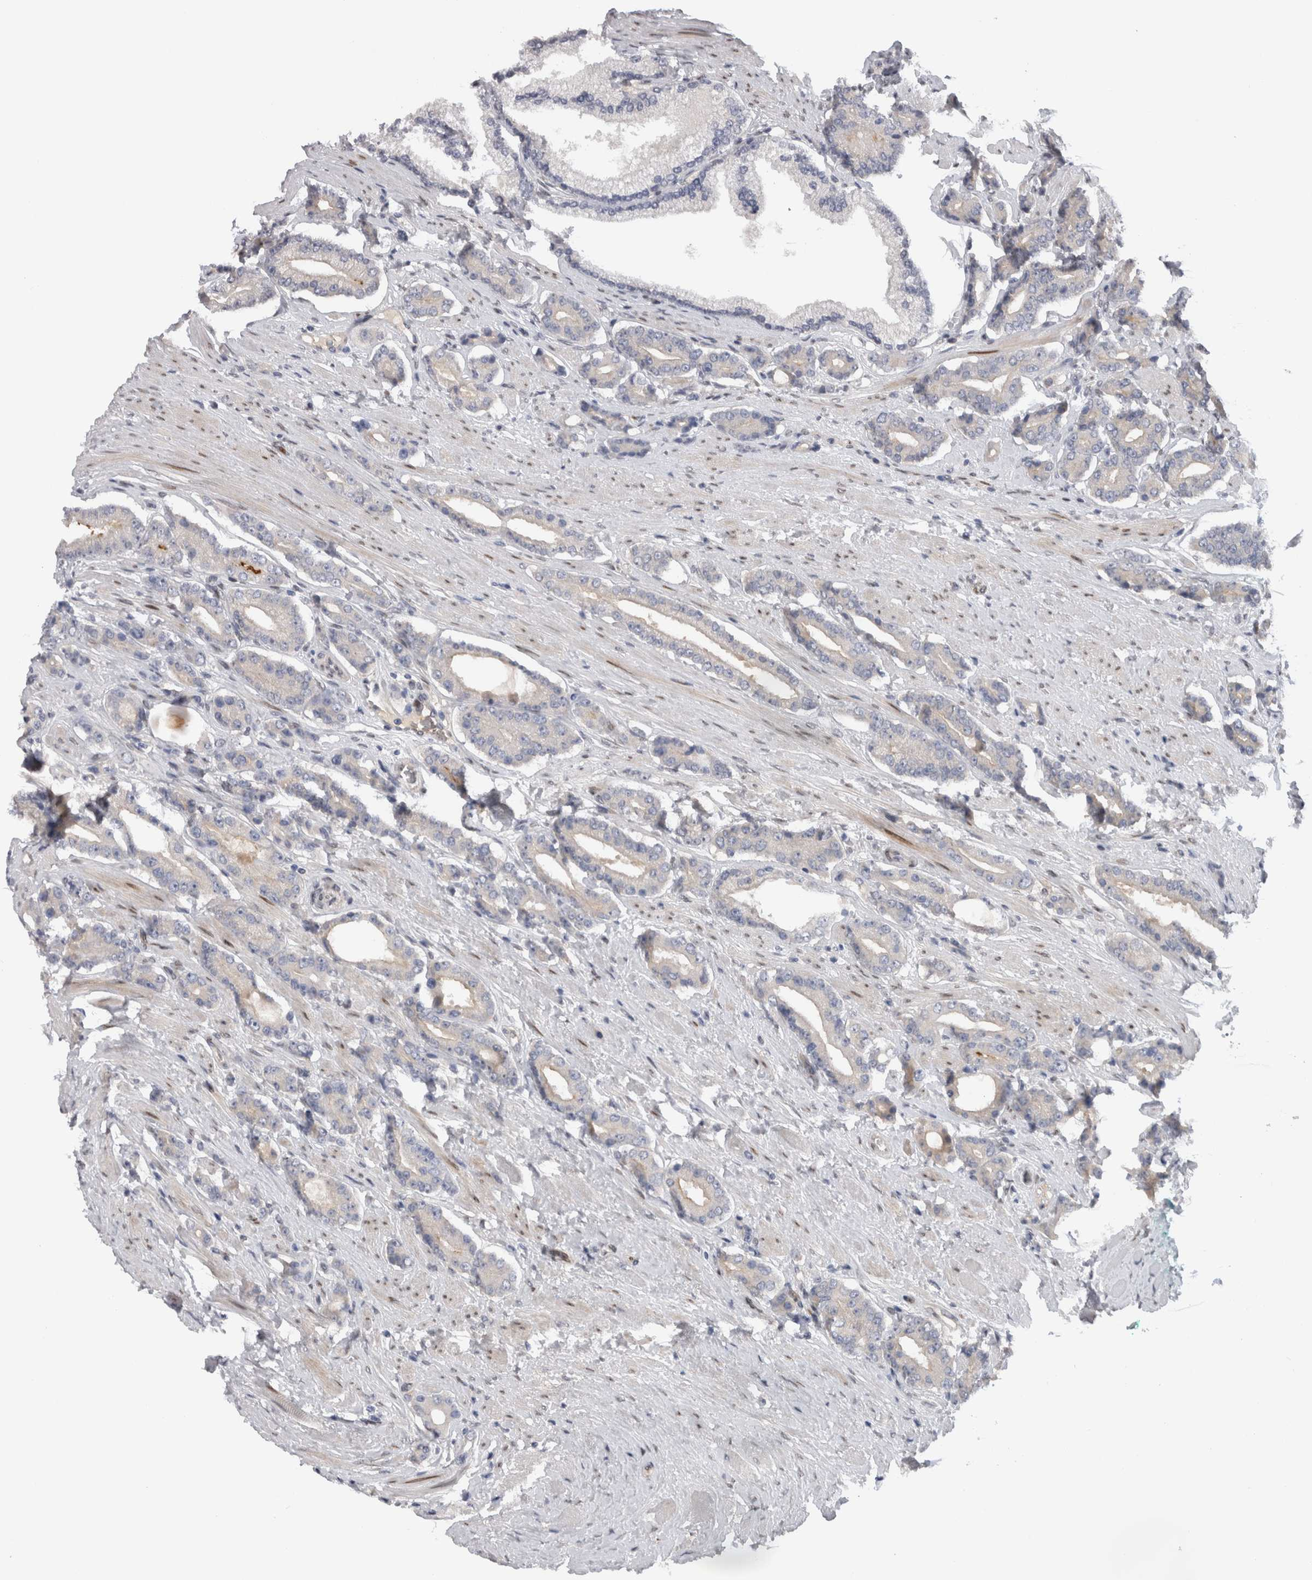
{"staining": {"intensity": "negative", "quantity": "none", "location": "none"}, "tissue": "prostate cancer", "cell_type": "Tumor cells", "image_type": "cancer", "snomed": [{"axis": "morphology", "description": "Adenocarcinoma, High grade"}, {"axis": "topography", "description": "Prostate"}], "caption": "Tumor cells show no significant protein positivity in prostate high-grade adenocarcinoma. Nuclei are stained in blue.", "gene": "DMTN", "patient": {"sex": "male", "age": 71}}